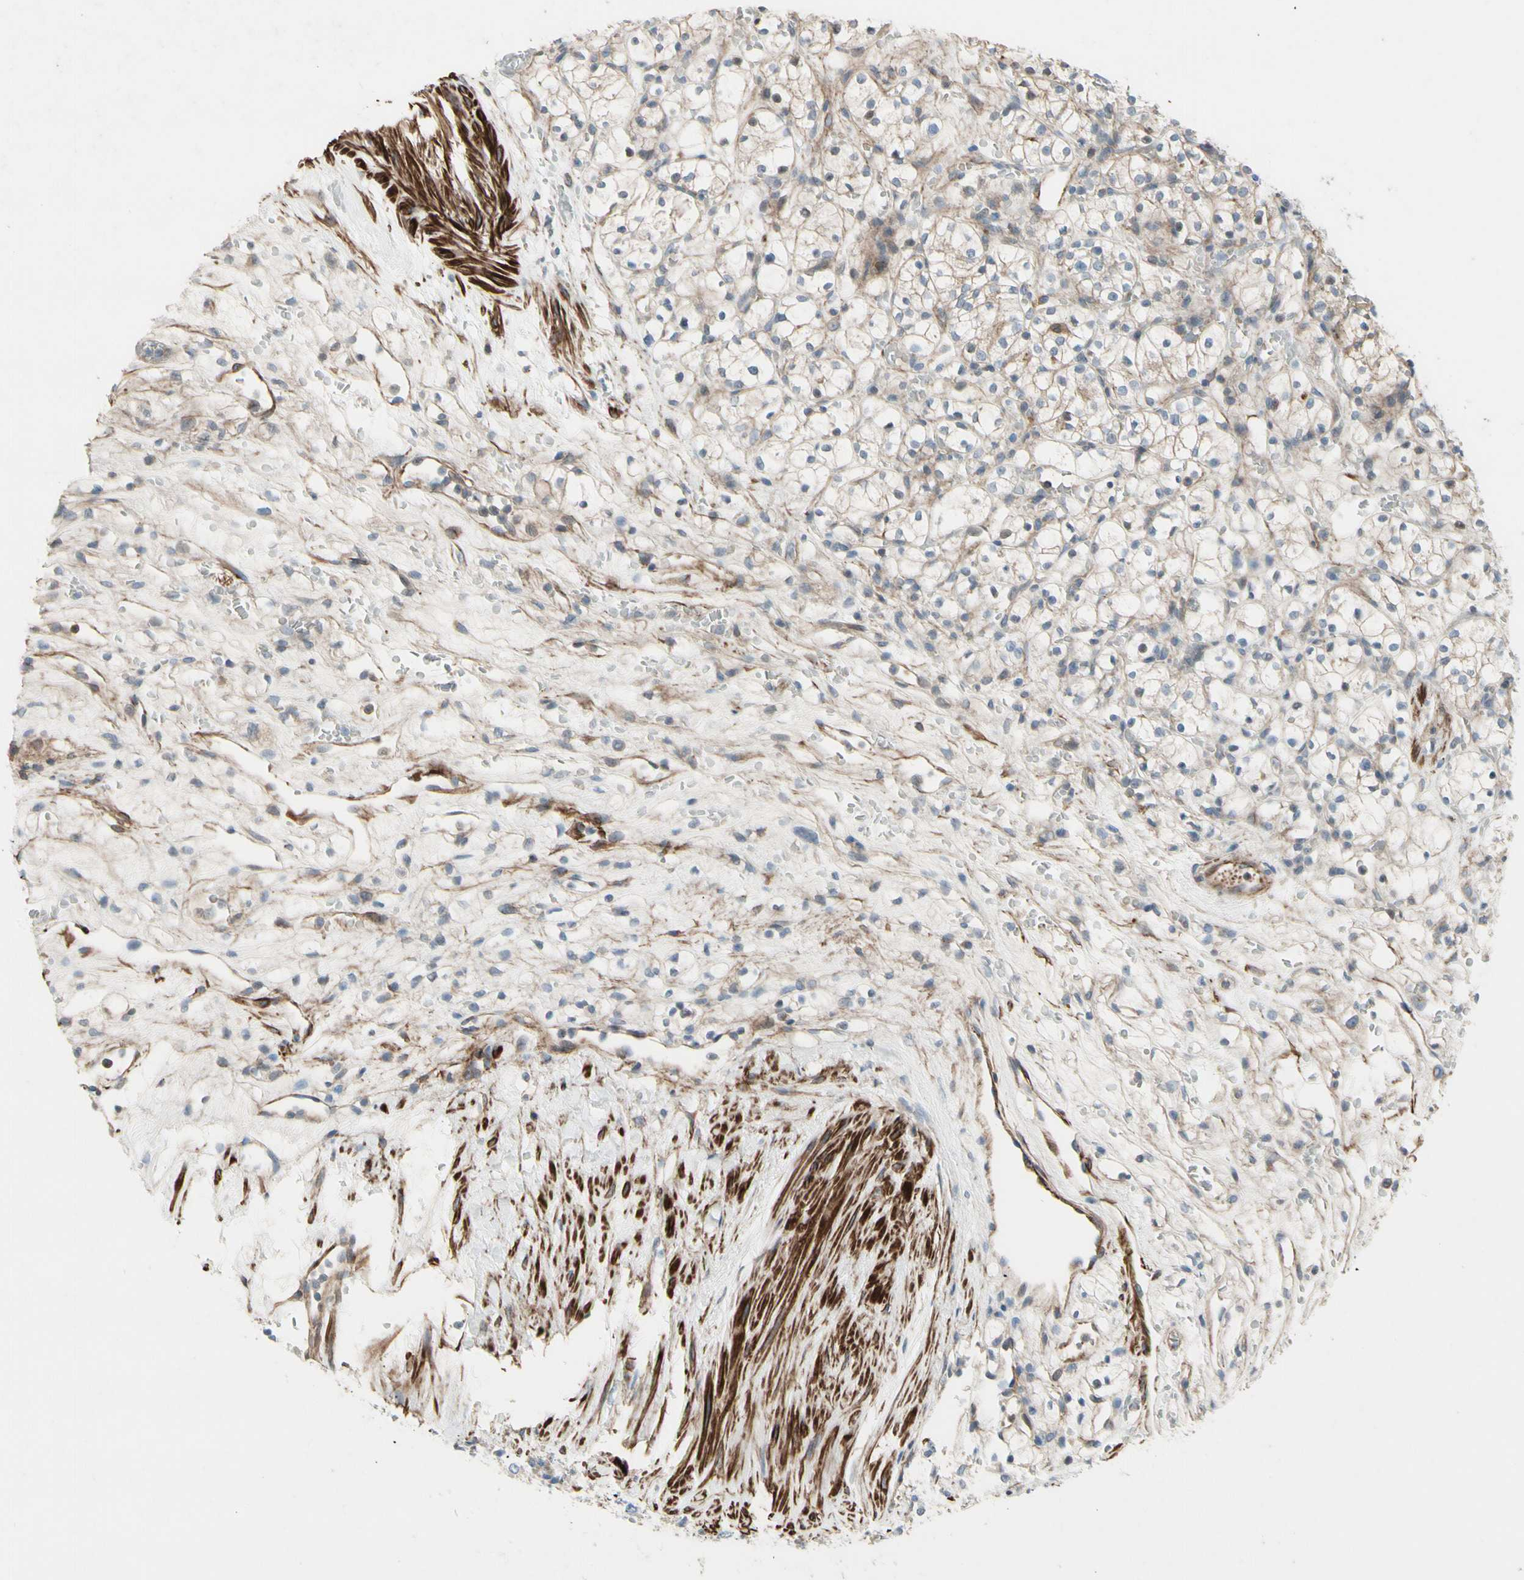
{"staining": {"intensity": "negative", "quantity": "none", "location": "none"}, "tissue": "renal cancer", "cell_type": "Tumor cells", "image_type": "cancer", "snomed": [{"axis": "morphology", "description": "Adenocarcinoma, NOS"}, {"axis": "topography", "description": "Kidney"}], "caption": "An IHC image of renal cancer is shown. There is no staining in tumor cells of renal cancer.", "gene": "TPM1", "patient": {"sex": "female", "age": 60}}